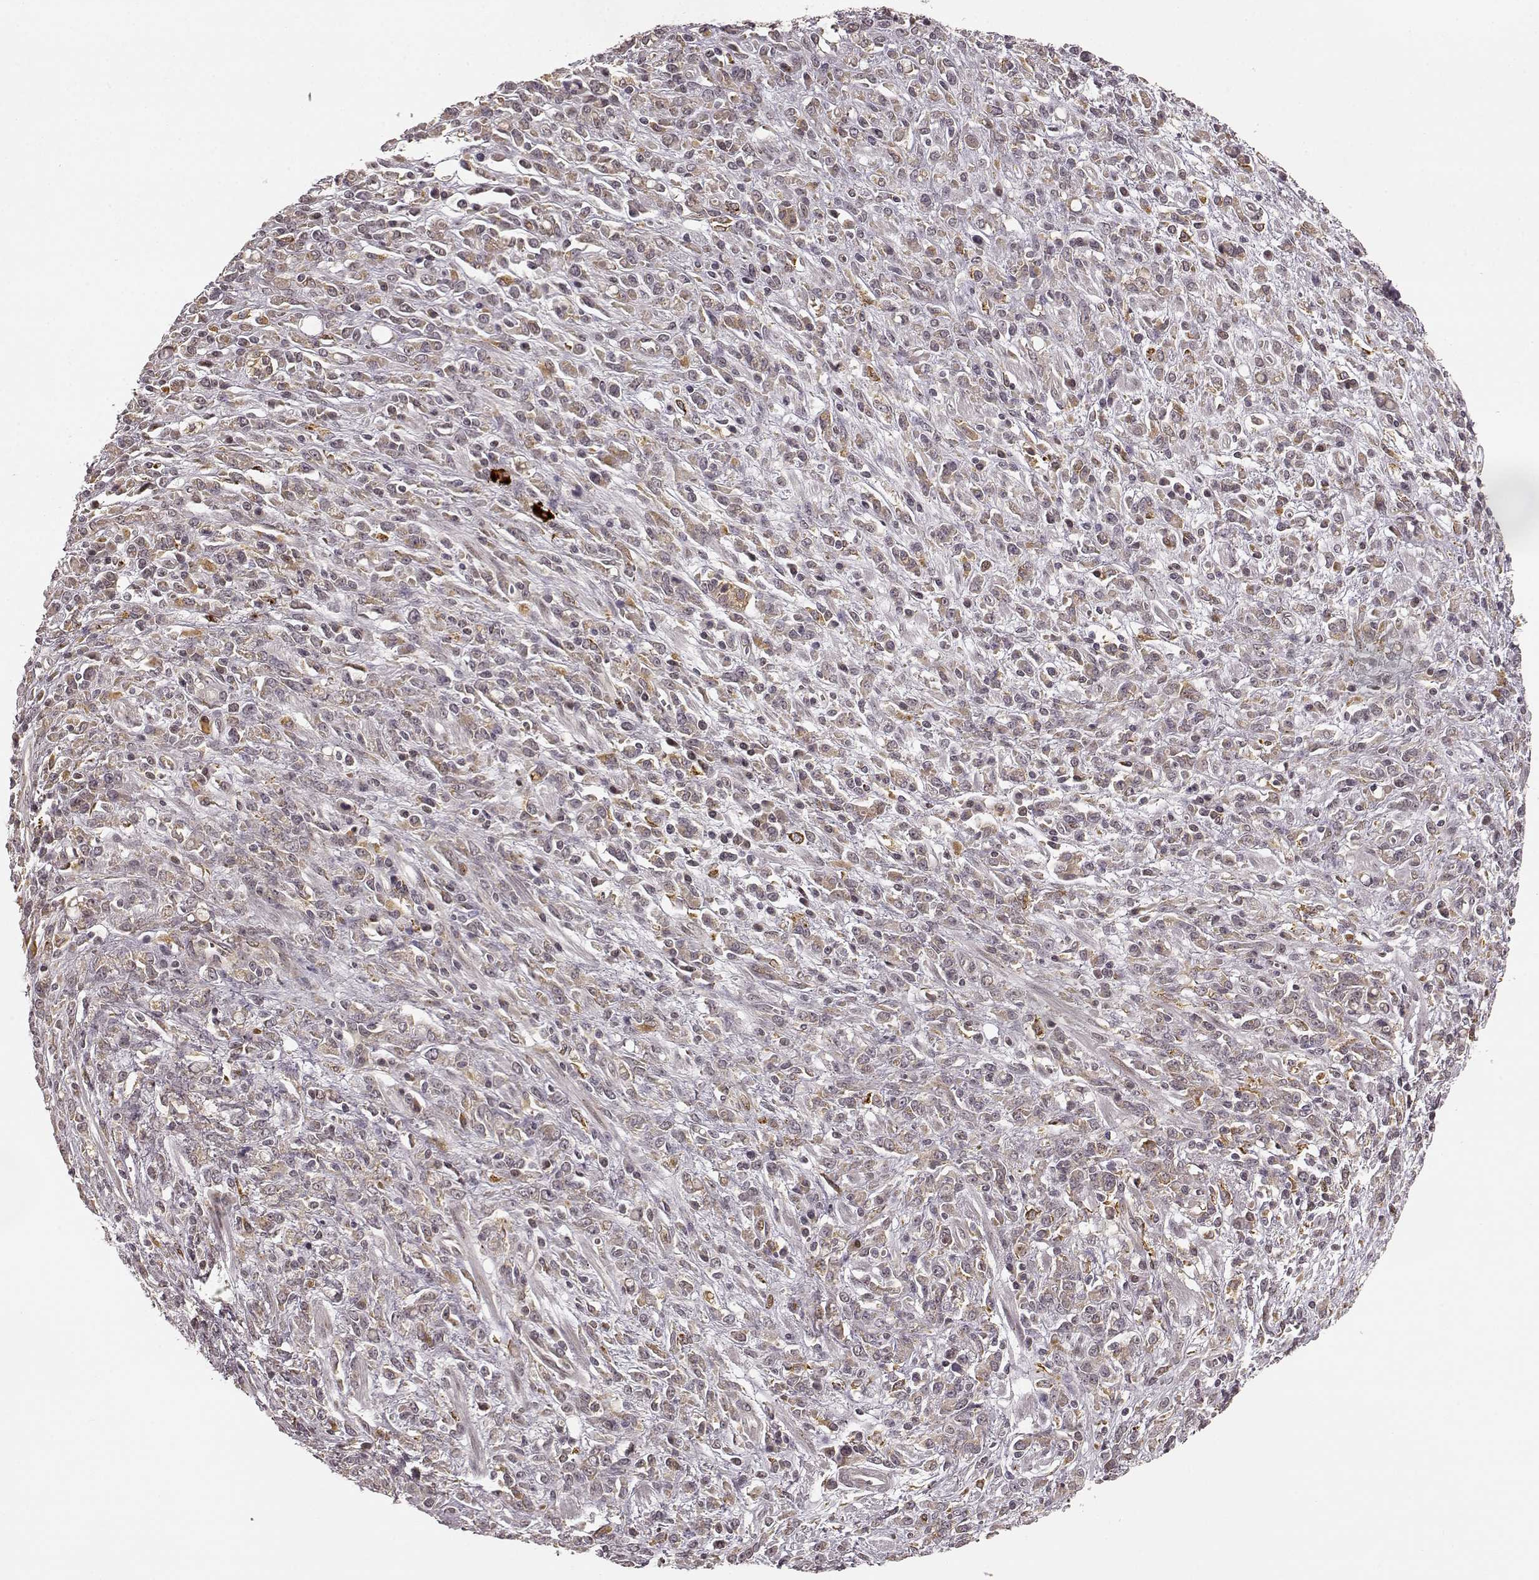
{"staining": {"intensity": "weak", "quantity": "25%-75%", "location": "cytoplasmic/membranous"}, "tissue": "stomach cancer", "cell_type": "Tumor cells", "image_type": "cancer", "snomed": [{"axis": "morphology", "description": "Adenocarcinoma, NOS"}, {"axis": "topography", "description": "Stomach"}], "caption": "Immunohistochemical staining of adenocarcinoma (stomach) exhibits weak cytoplasmic/membranous protein staining in about 25%-75% of tumor cells.", "gene": "SLC12A9", "patient": {"sex": "female", "age": 57}}